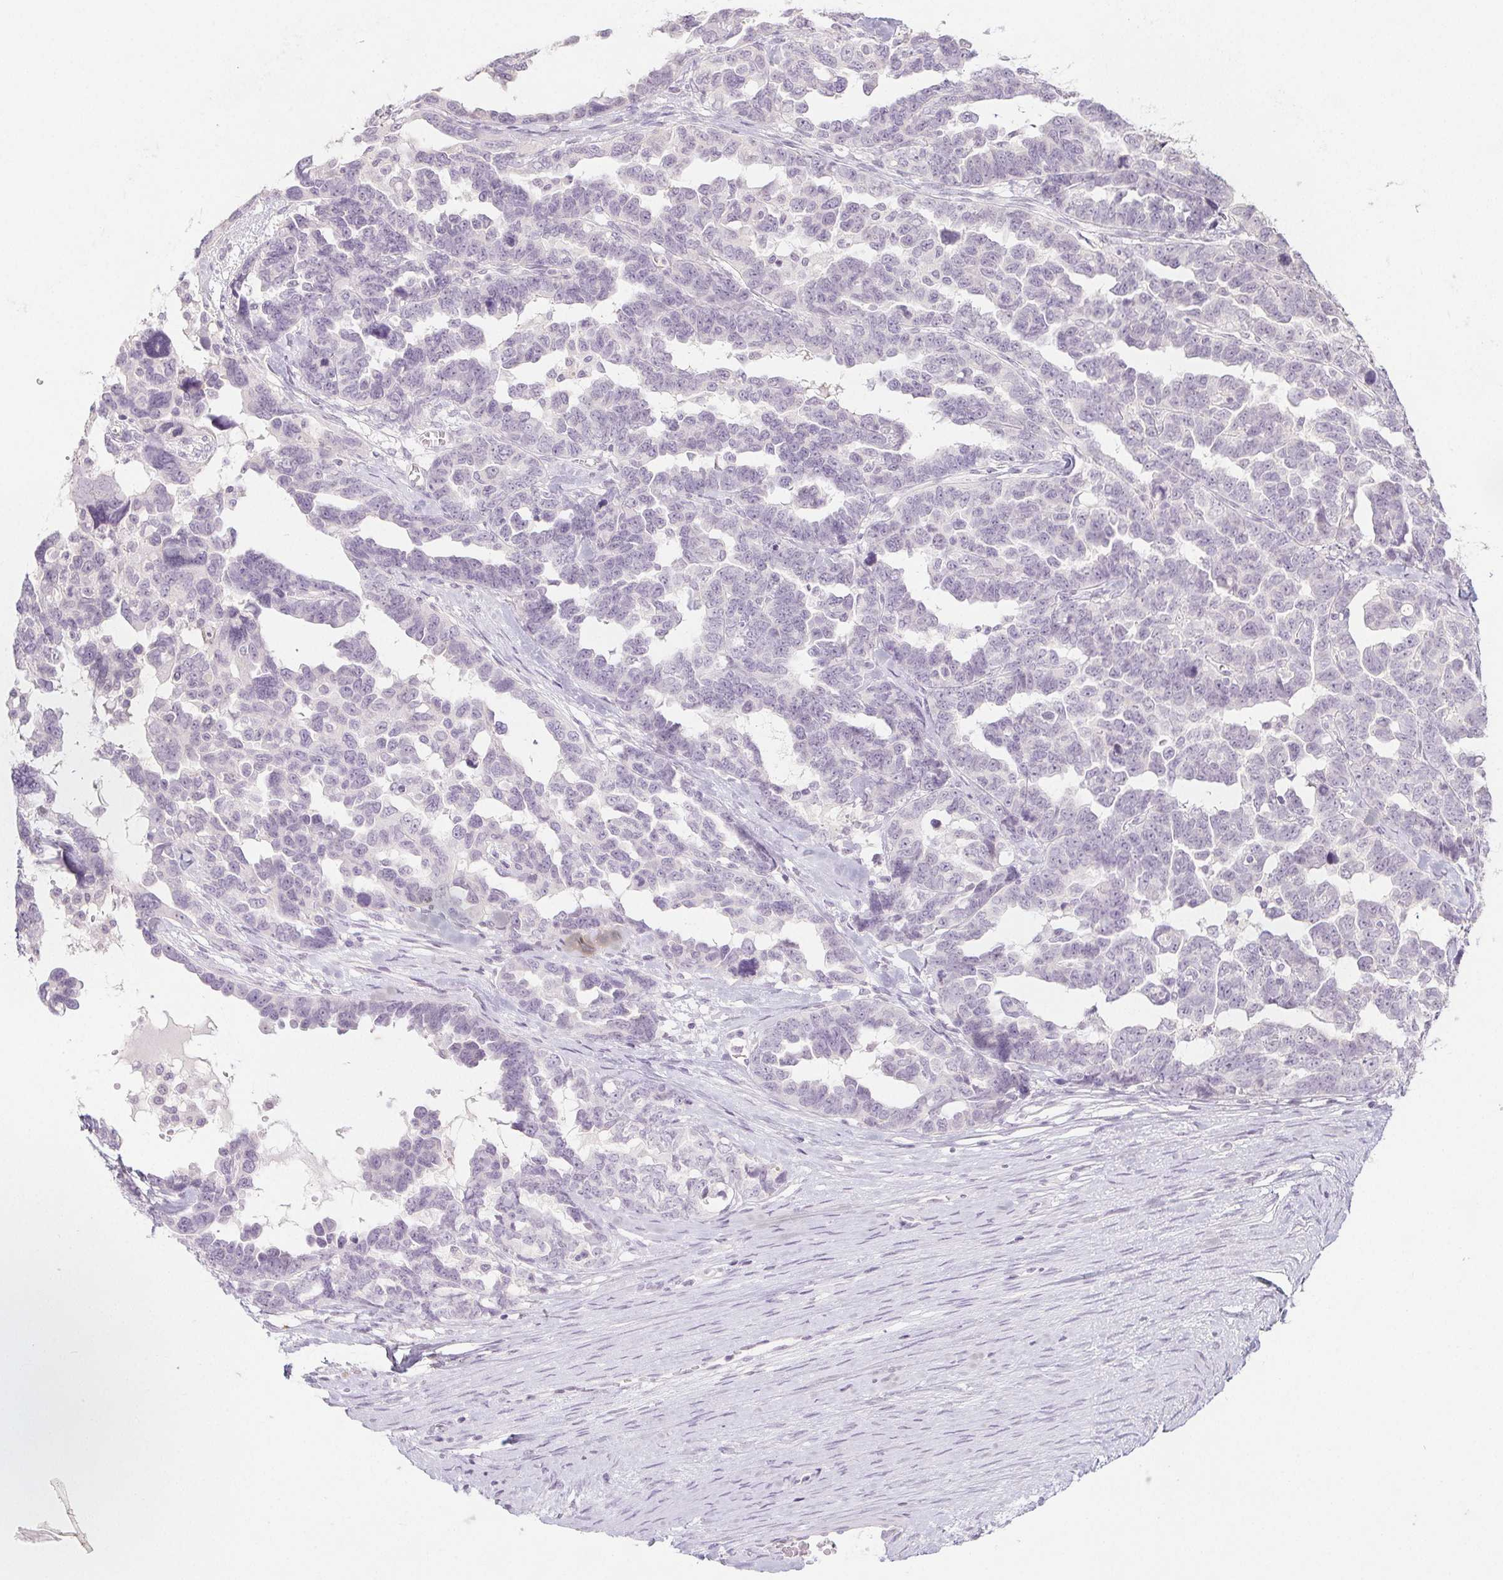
{"staining": {"intensity": "negative", "quantity": "none", "location": "none"}, "tissue": "ovarian cancer", "cell_type": "Tumor cells", "image_type": "cancer", "snomed": [{"axis": "morphology", "description": "Cystadenocarcinoma, serous, NOS"}, {"axis": "topography", "description": "Ovary"}], "caption": "A high-resolution photomicrograph shows immunohistochemistry (IHC) staining of ovarian cancer (serous cystadenocarcinoma), which demonstrates no significant positivity in tumor cells. Brightfield microscopy of immunohistochemistry (IHC) stained with DAB (3,3'-diaminobenzidine) (brown) and hematoxylin (blue), captured at high magnification.", "gene": "PI3", "patient": {"sex": "female", "age": 69}}